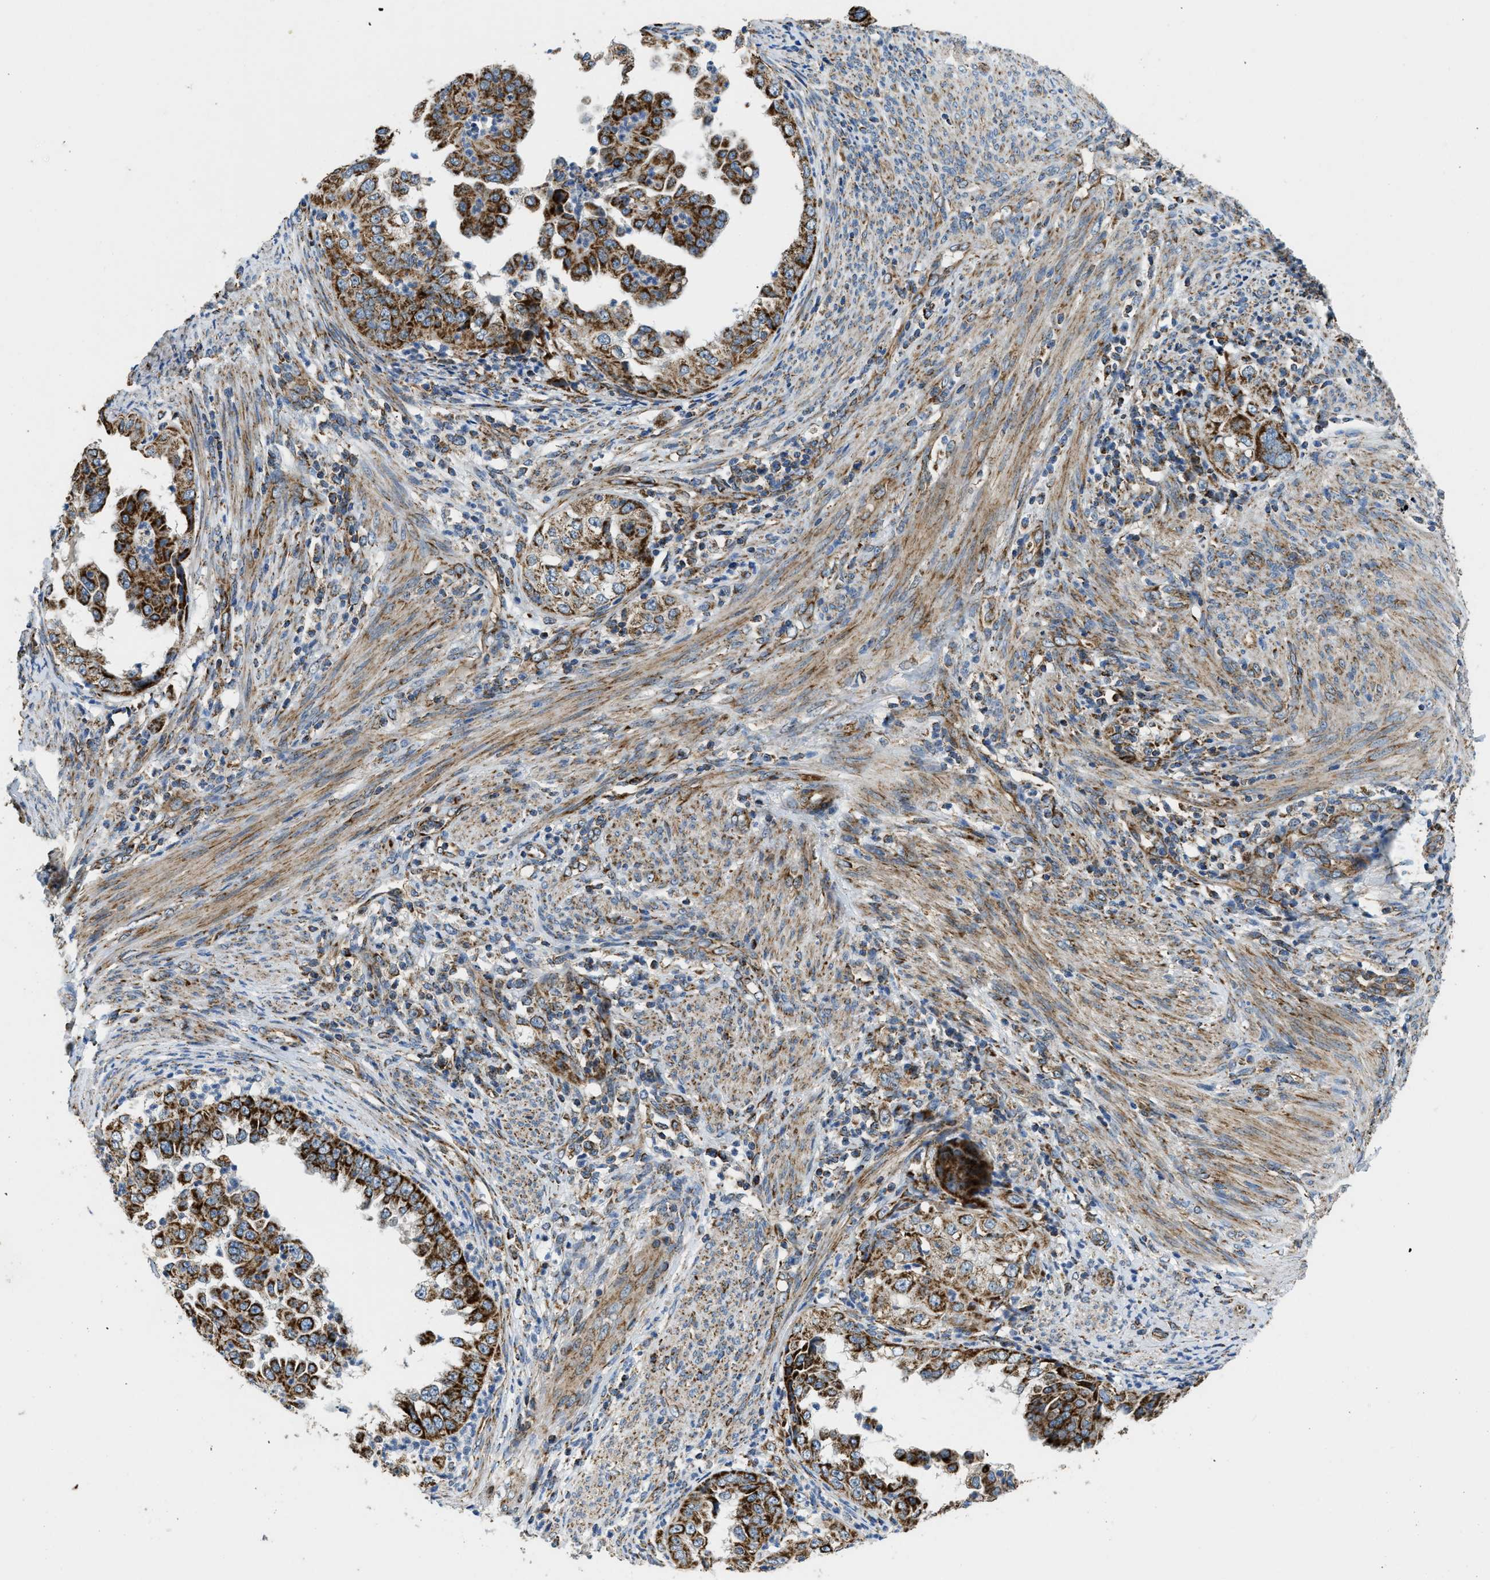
{"staining": {"intensity": "strong", "quantity": ">75%", "location": "cytoplasmic/membranous"}, "tissue": "endometrial cancer", "cell_type": "Tumor cells", "image_type": "cancer", "snomed": [{"axis": "morphology", "description": "Adenocarcinoma, NOS"}, {"axis": "topography", "description": "Endometrium"}], "caption": "Immunohistochemical staining of human endometrial cancer (adenocarcinoma) exhibits high levels of strong cytoplasmic/membranous positivity in about >75% of tumor cells. The staining was performed using DAB, with brown indicating positive protein expression. Nuclei are stained blue with hematoxylin.", "gene": "STK33", "patient": {"sex": "female", "age": 85}}